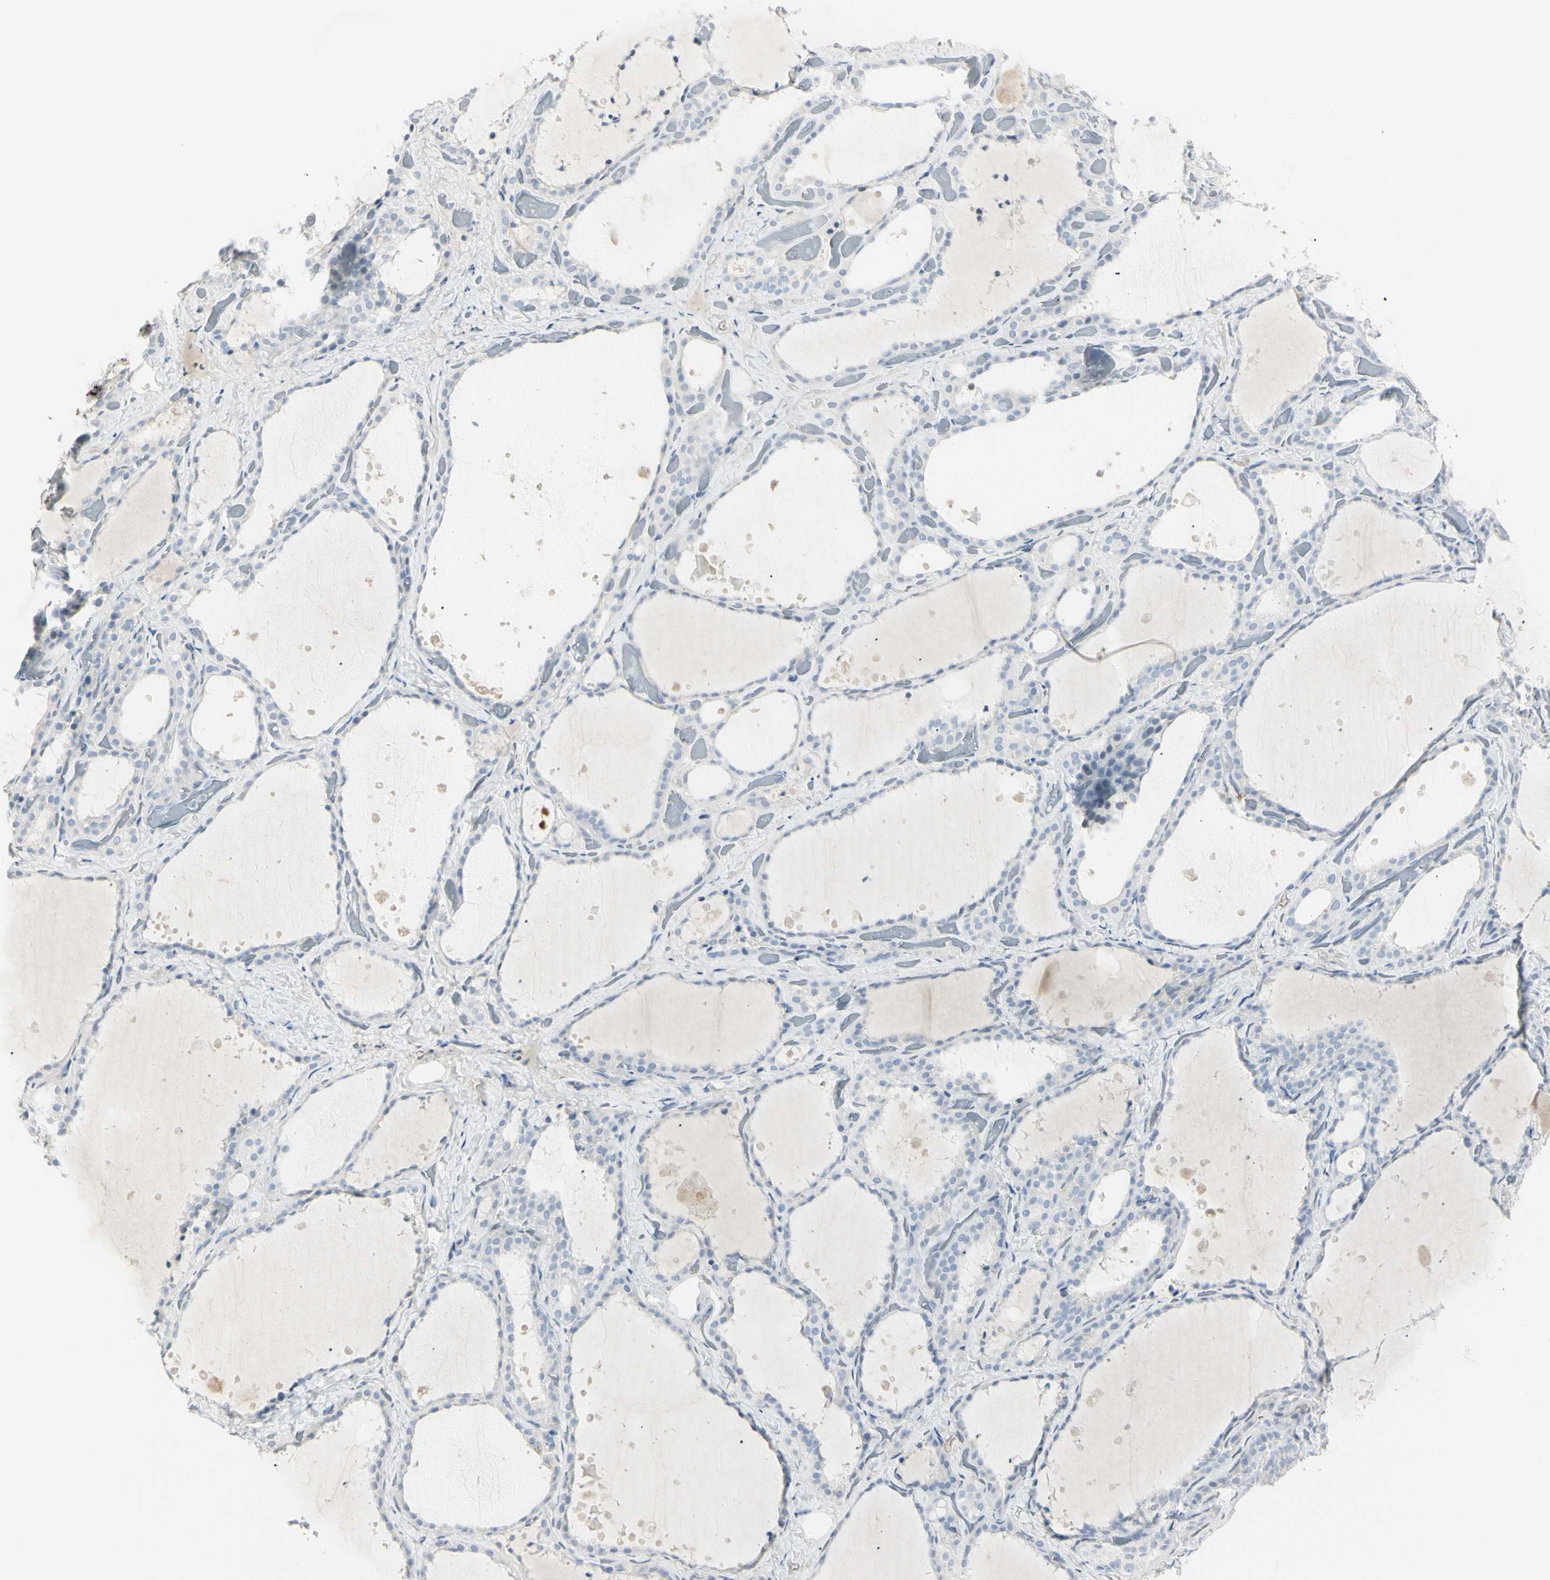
{"staining": {"intensity": "negative", "quantity": "none", "location": "none"}, "tissue": "thyroid gland", "cell_type": "Glandular cells", "image_type": "normal", "snomed": [{"axis": "morphology", "description": "Normal tissue, NOS"}, {"axis": "topography", "description": "Thyroid gland"}], "caption": "The image reveals no staining of glandular cells in unremarkable thyroid gland. The staining was performed using DAB (3,3'-diaminobenzidine) to visualize the protein expression in brown, while the nuclei were stained in blue with hematoxylin (Magnification: 20x).", "gene": "PIP", "patient": {"sex": "female", "age": 44}}